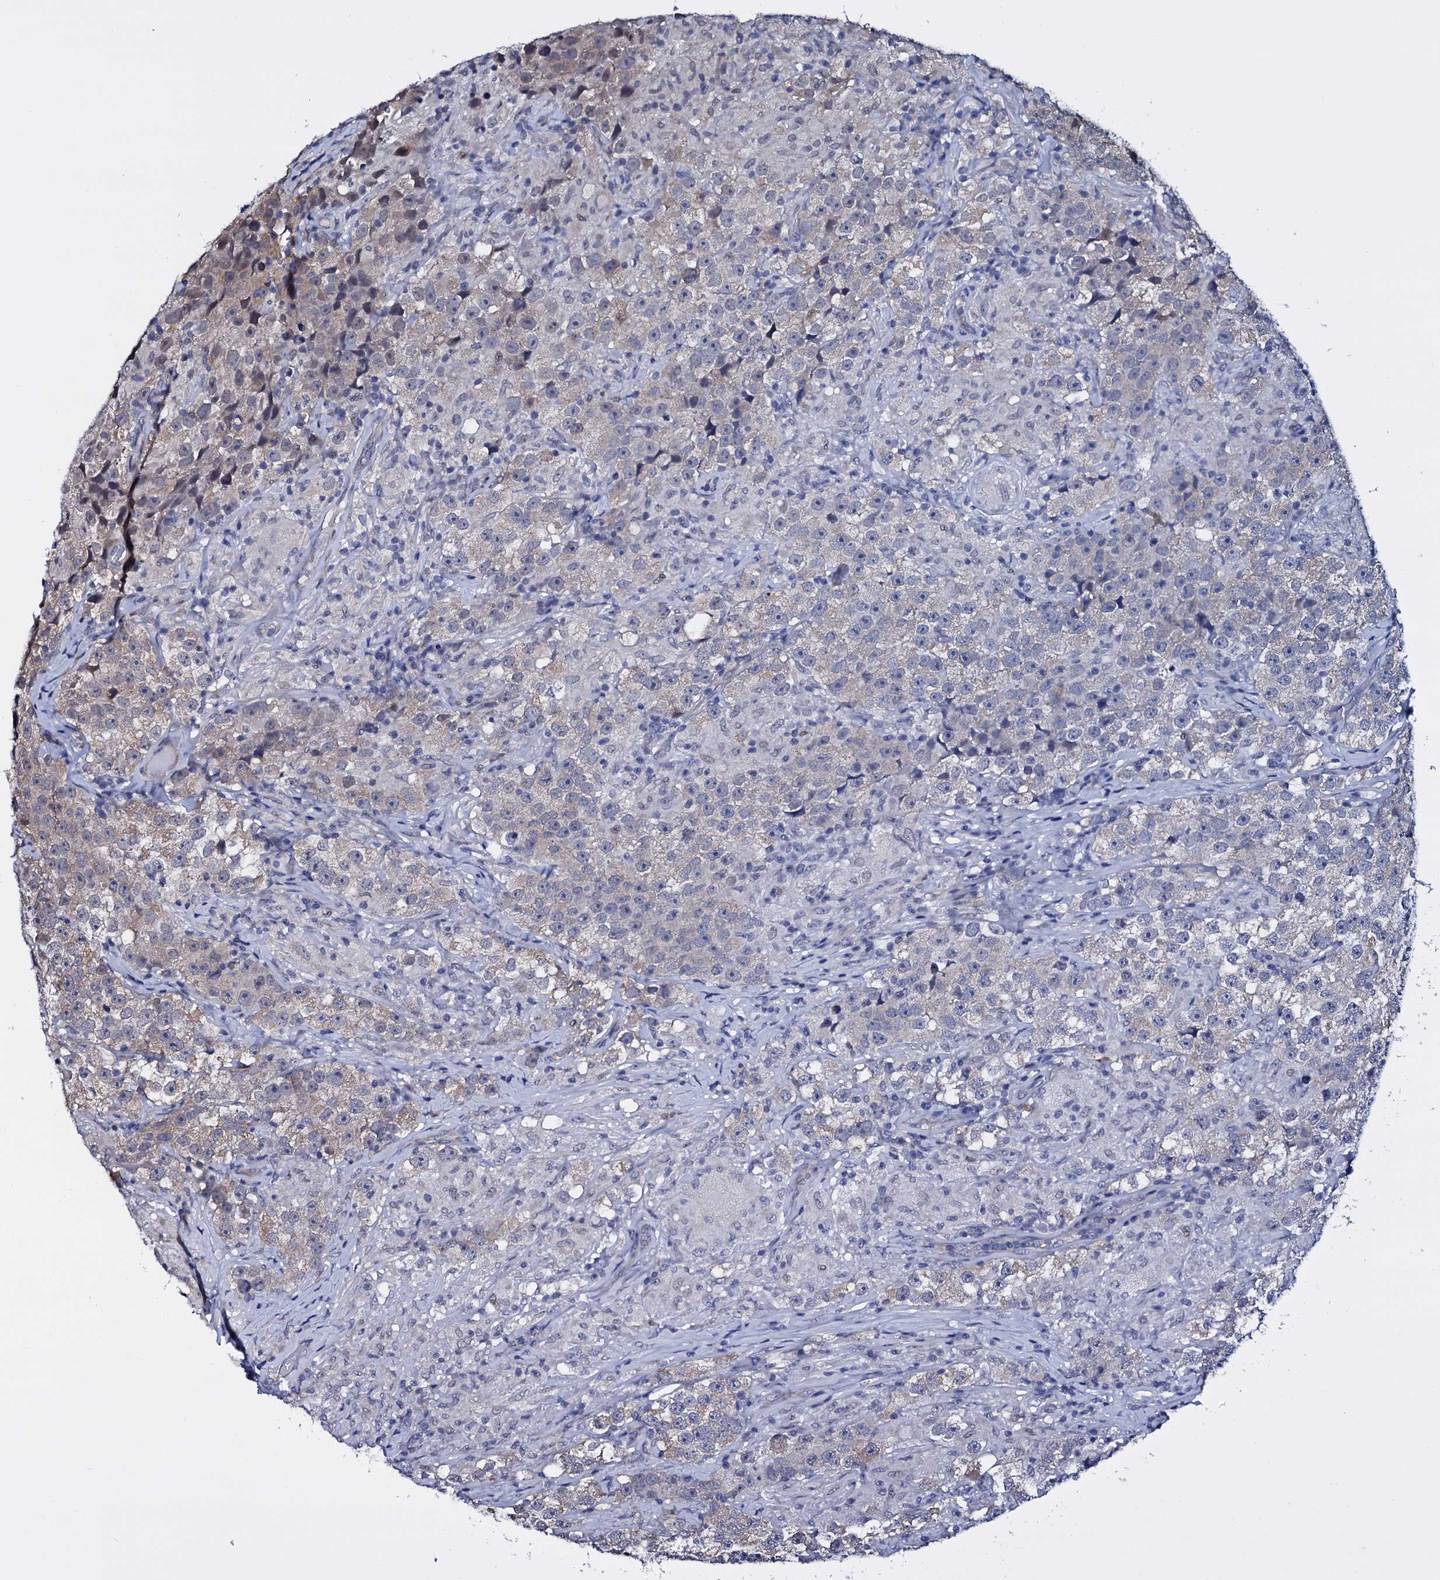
{"staining": {"intensity": "negative", "quantity": "none", "location": "none"}, "tissue": "testis cancer", "cell_type": "Tumor cells", "image_type": "cancer", "snomed": [{"axis": "morphology", "description": "Seminoma, NOS"}, {"axis": "topography", "description": "Testis"}], "caption": "Immunohistochemical staining of human seminoma (testis) exhibits no significant expression in tumor cells. (Brightfield microscopy of DAB (3,3'-diaminobenzidine) immunohistochemistry at high magnification).", "gene": "GAREM1", "patient": {"sex": "male", "age": 46}}